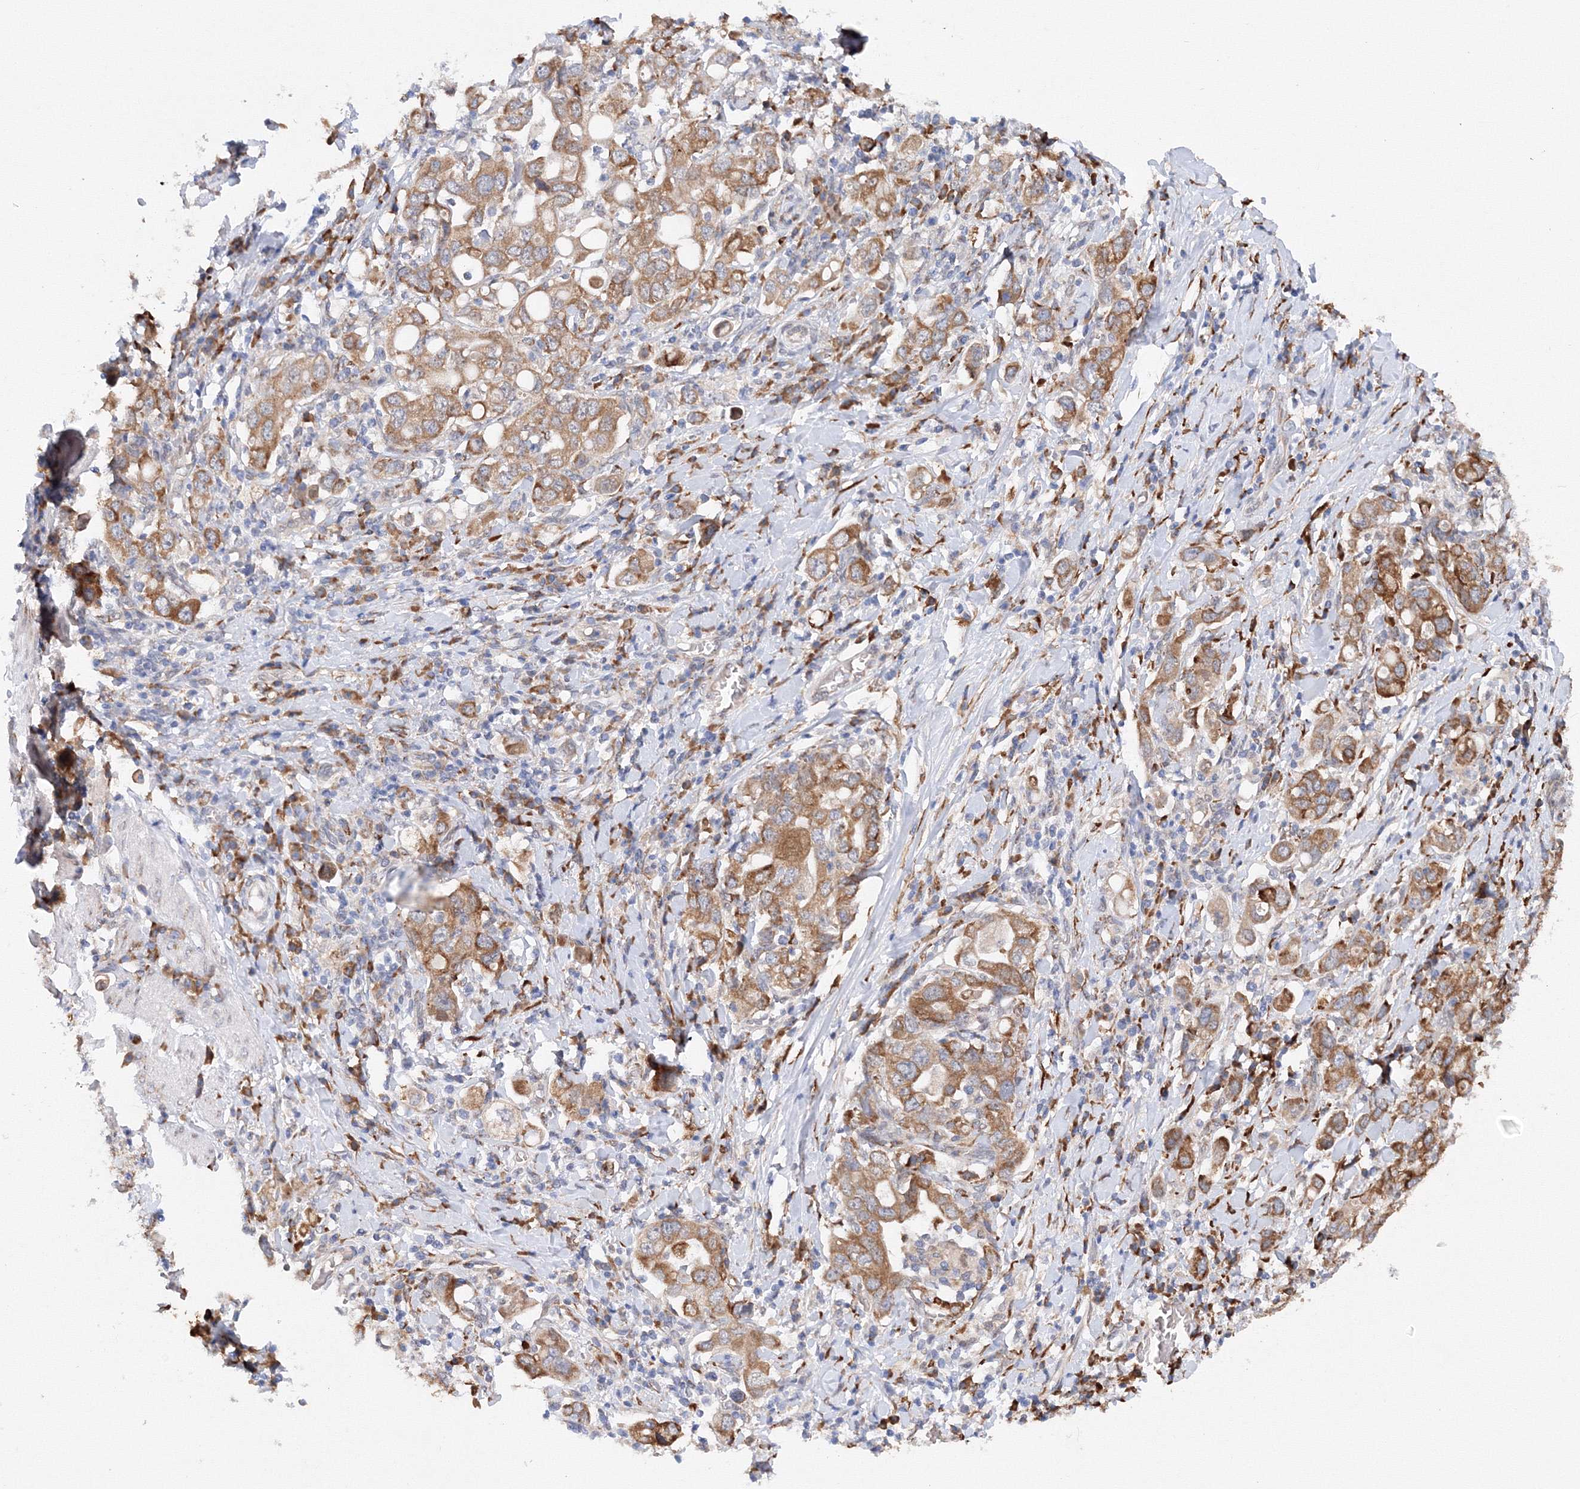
{"staining": {"intensity": "moderate", "quantity": ">75%", "location": "cytoplasmic/membranous"}, "tissue": "stomach cancer", "cell_type": "Tumor cells", "image_type": "cancer", "snomed": [{"axis": "morphology", "description": "Adenocarcinoma, NOS"}, {"axis": "topography", "description": "Stomach, upper"}], "caption": "Immunohistochemistry (IHC) photomicrograph of neoplastic tissue: human stomach cancer (adenocarcinoma) stained using IHC reveals medium levels of moderate protein expression localized specifically in the cytoplasmic/membranous of tumor cells, appearing as a cytoplasmic/membranous brown color.", "gene": "DIS3L2", "patient": {"sex": "male", "age": 62}}